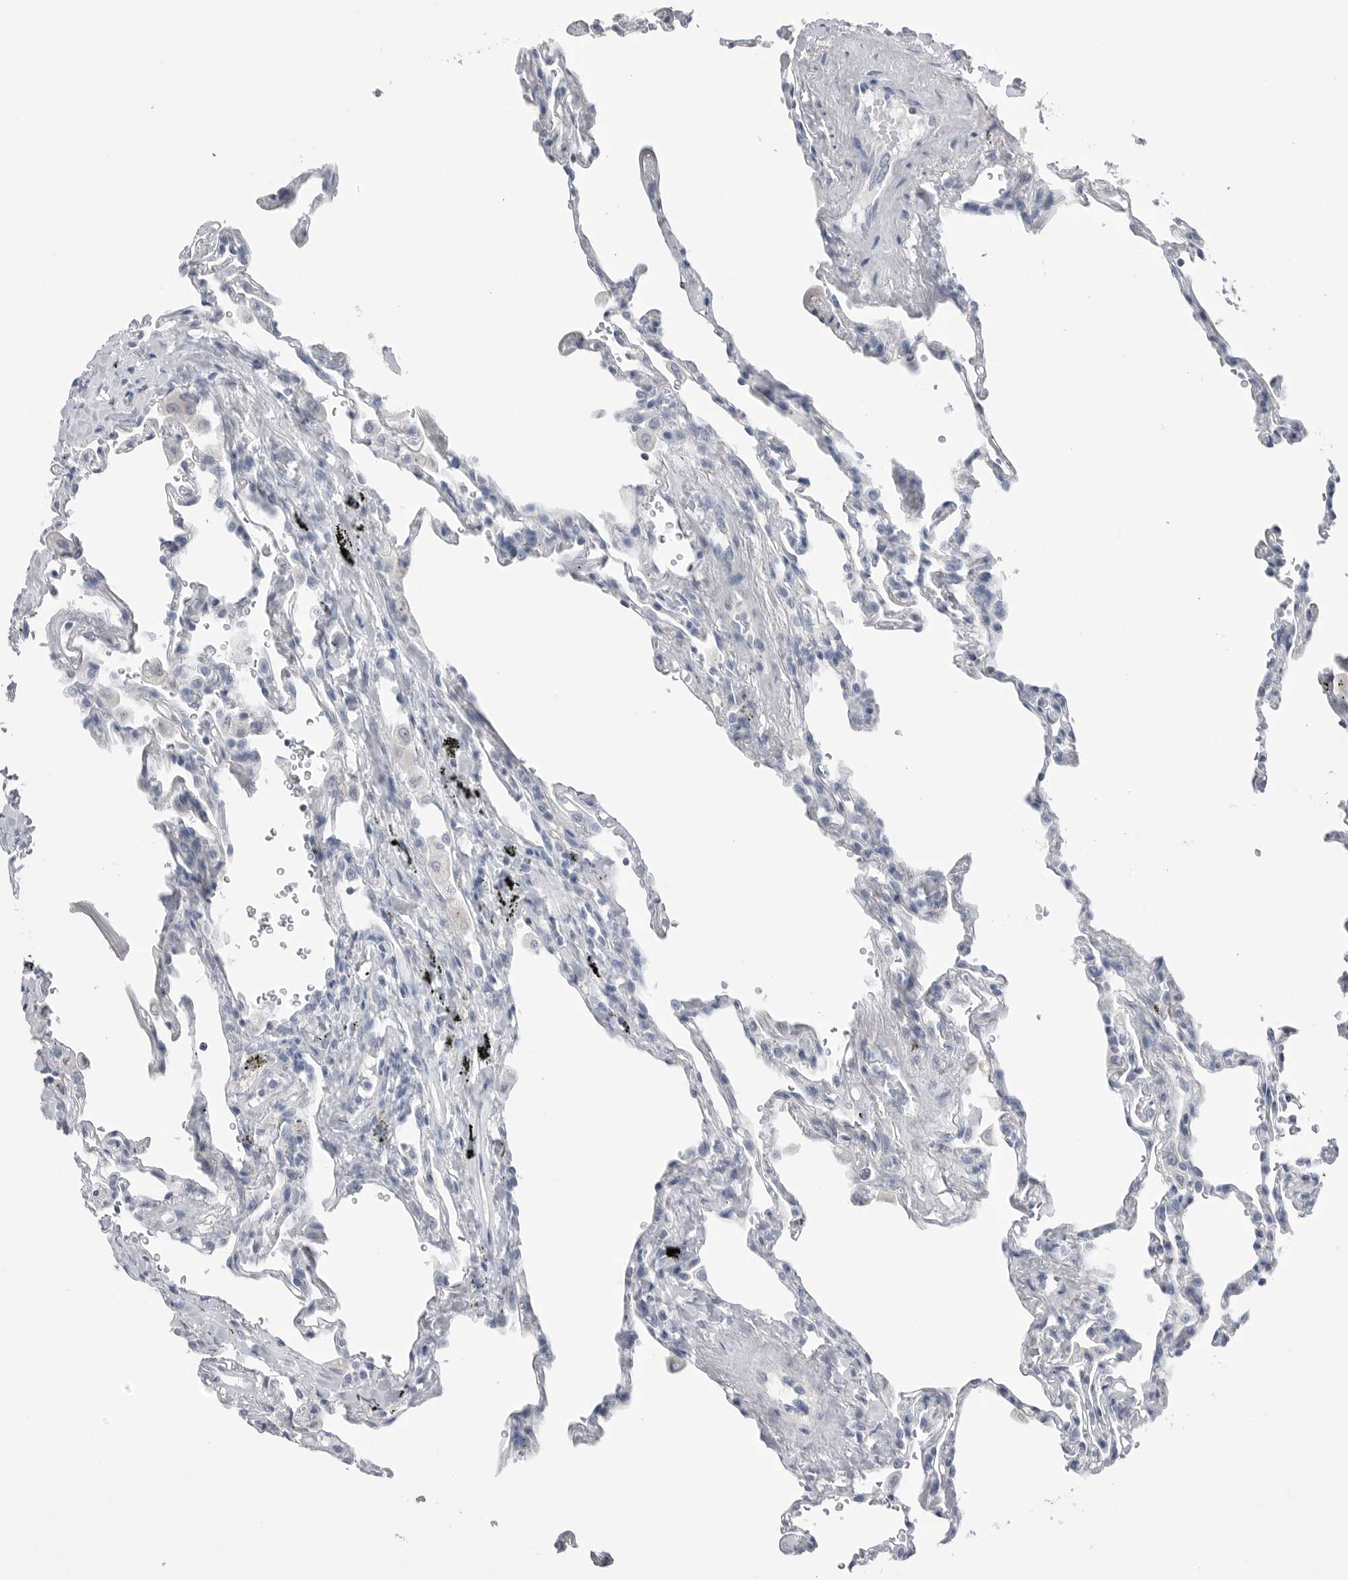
{"staining": {"intensity": "negative", "quantity": "none", "location": "none"}, "tissue": "lung", "cell_type": "Alveolar cells", "image_type": "normal", "snomed": [{"axis": "morphology", "description": "Normal tissue, NOS"}, {"axis": "topography", "description": "Lung"}], "caption": "Human lung stained for a protein using IHC reveals no staining in alveolar cells.", "gene": "ABHD12", "patient": {"sex": "male", "age": 59}}